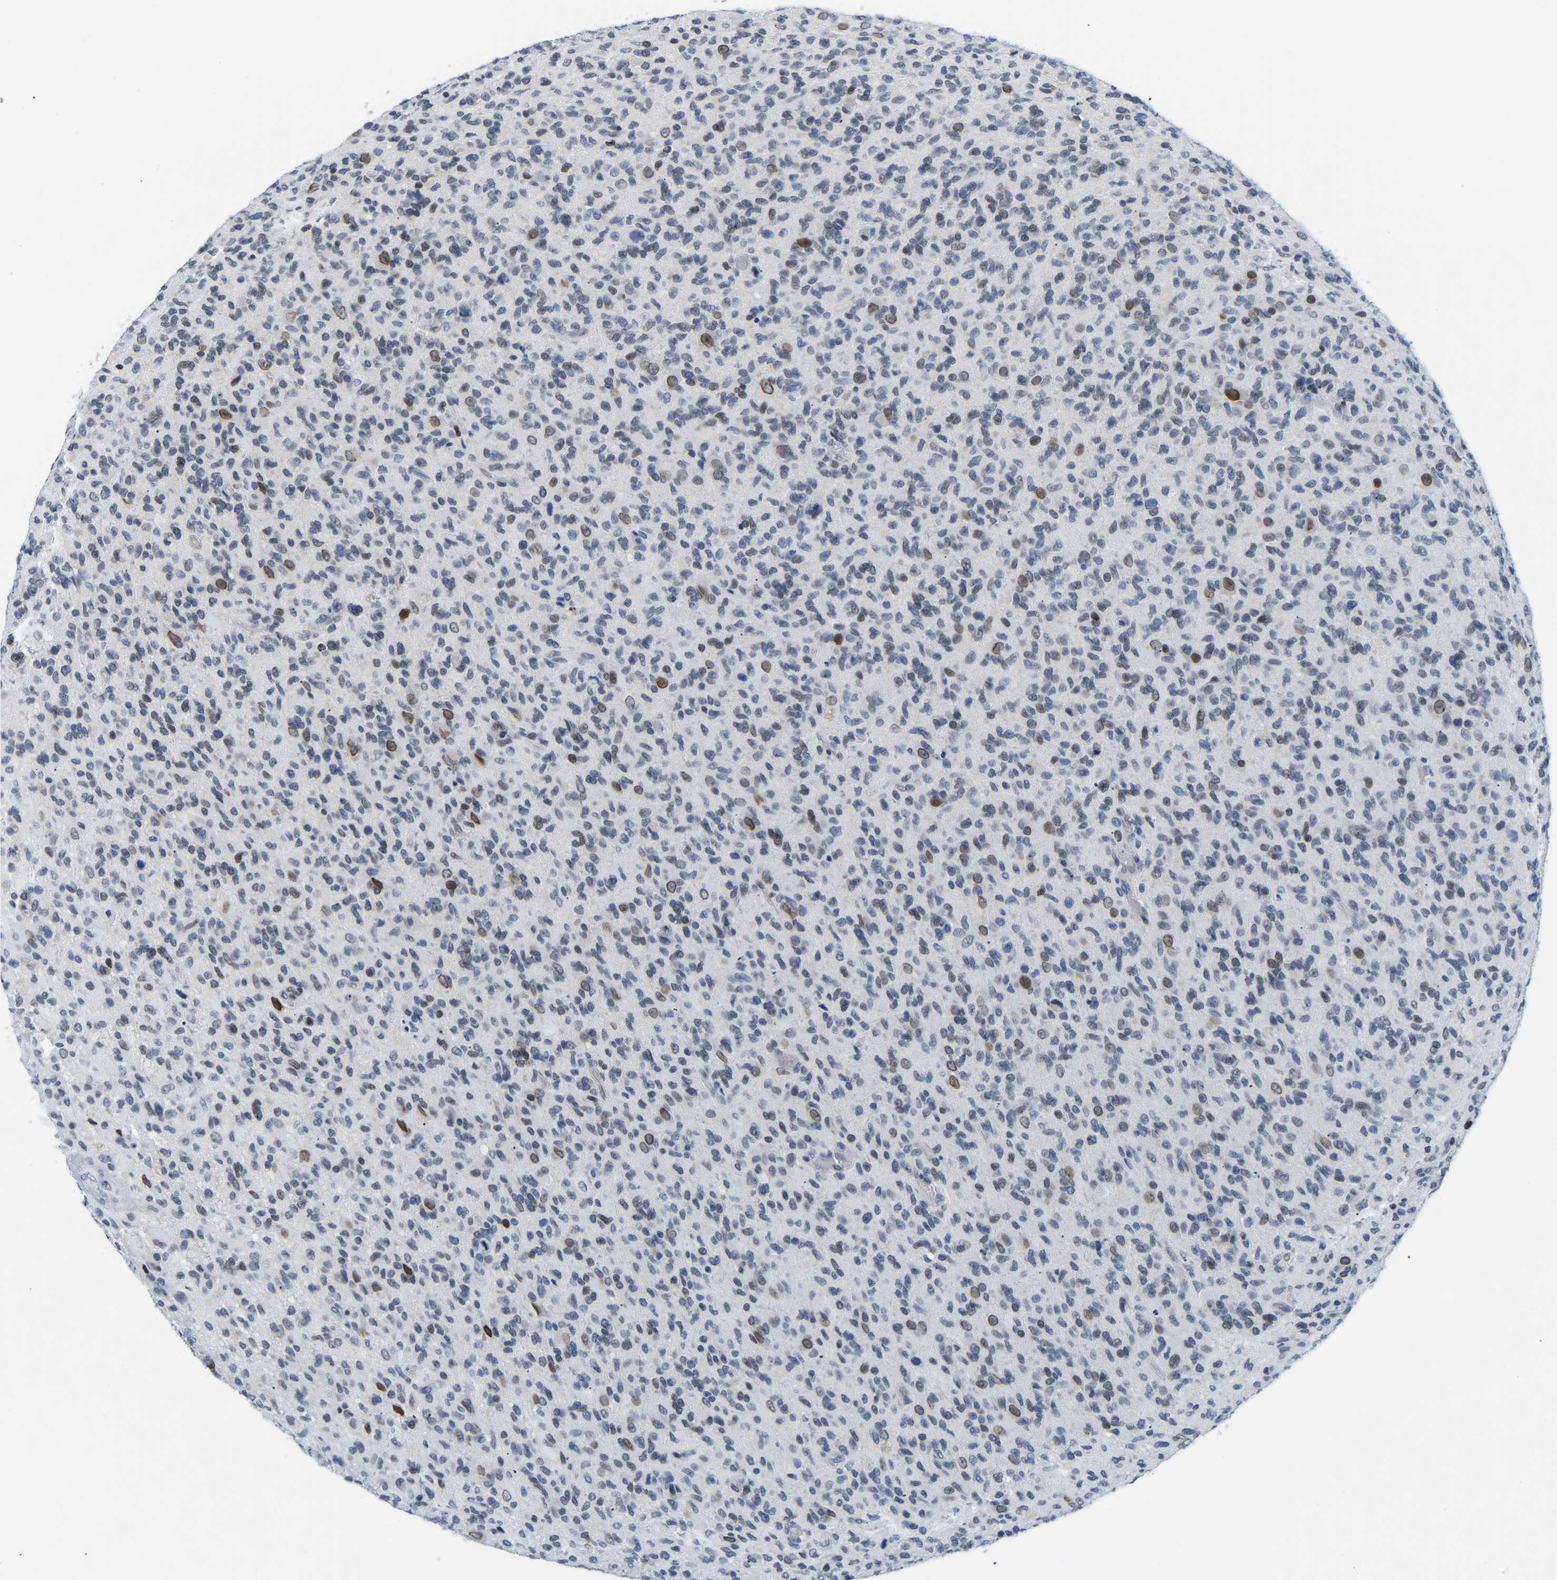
{"staining": {"intensity": "moderate", "quantity": "<25%", "location": "cytoplasmic/membranous,nuclear"}, "tissue": "glioma", "cell_type": "Tumor cells", "image_type": "cancer", "snomed": [{"axis": "morphology", "description": "Glioma, malignant, High grade"}, {"axis": "topography", "description": "Brain"}], "caption": "IHC of glioma reveals low levels of moderate cytoplasmic/membranous and nuclear expression in about <25% of tumor cells.", "gene": "UPK3A", "patient": {"sex": "male", "age": 71}}